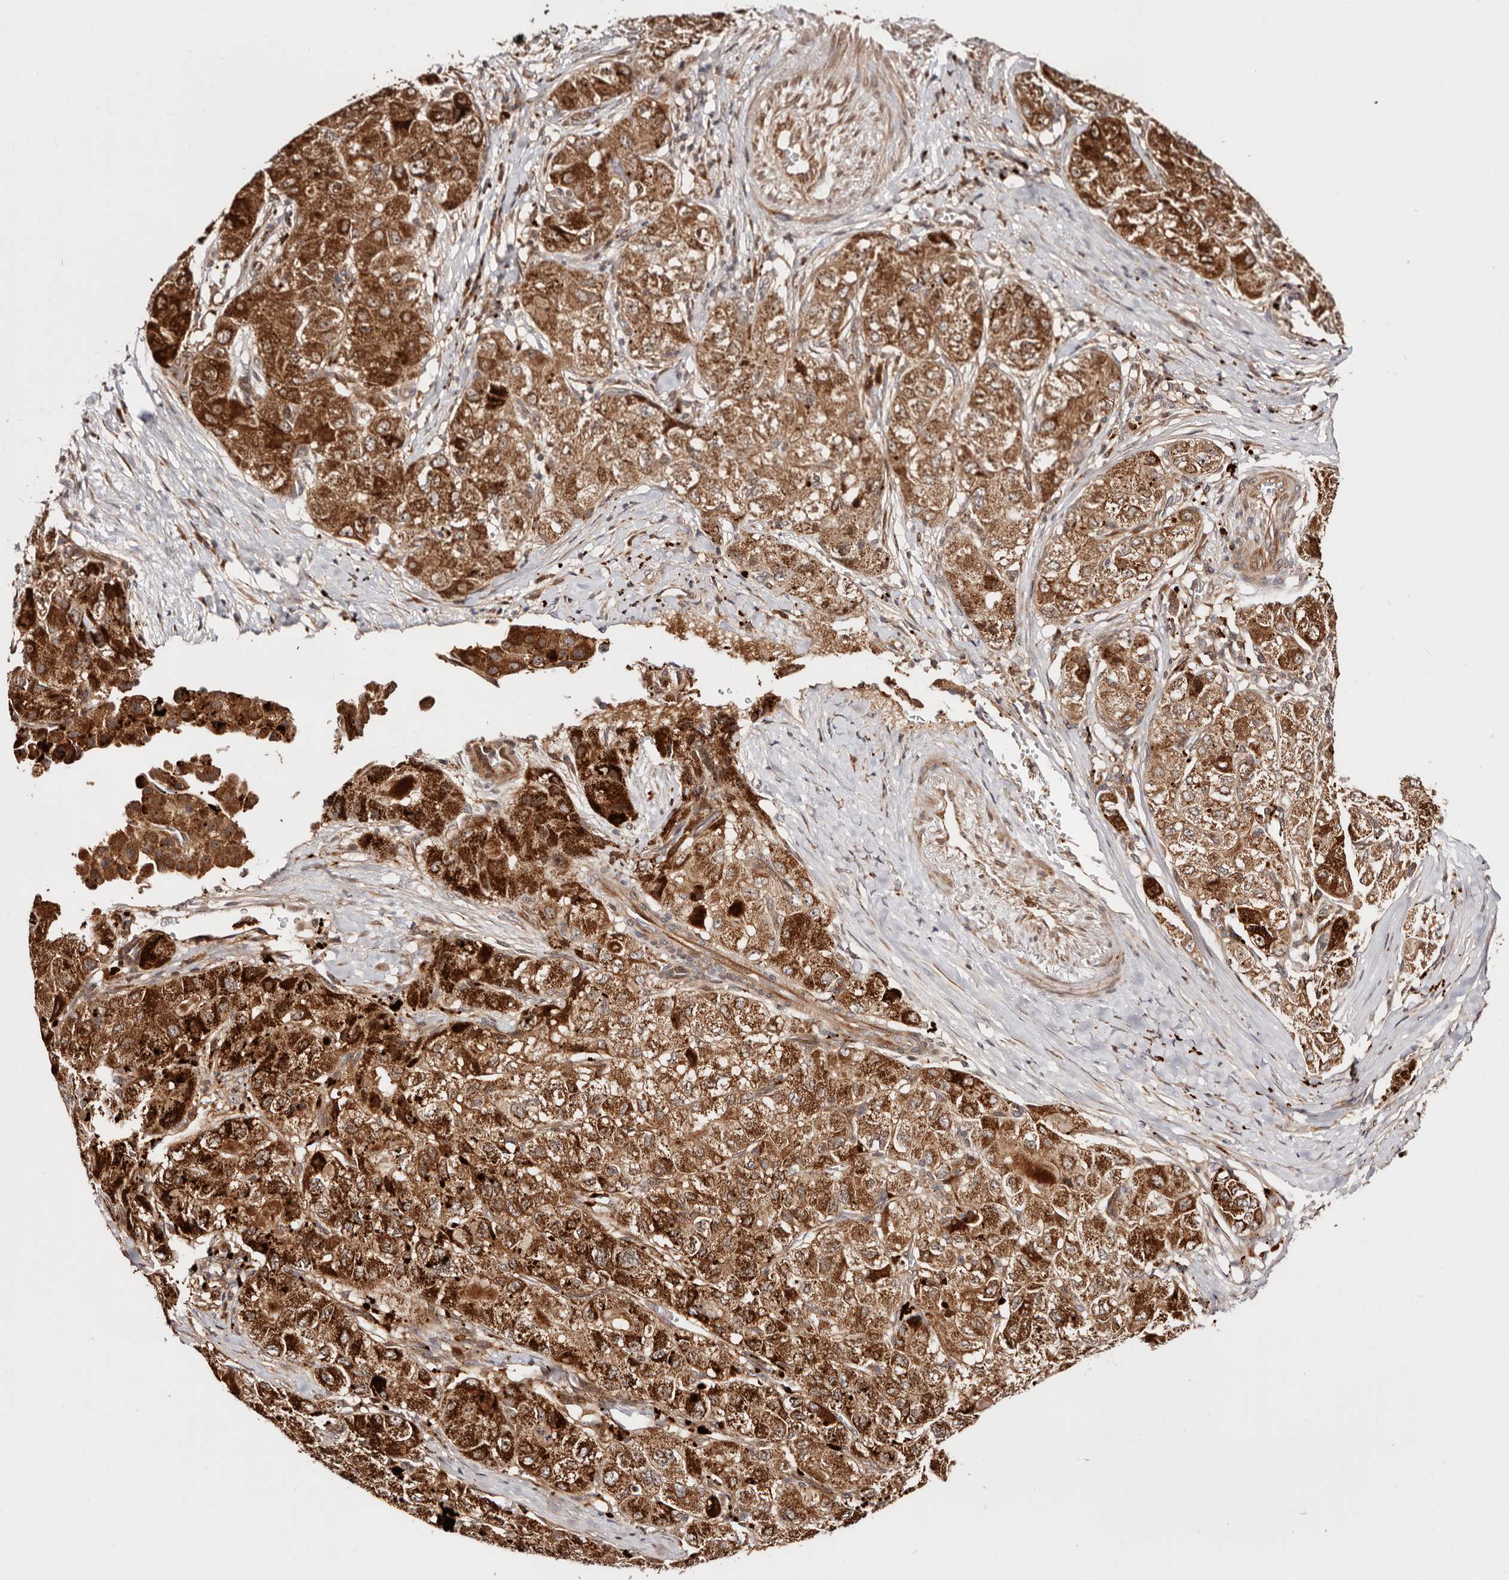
{"staining": {"intensity": "strong", "quantity": ">75%", "location": "cytoplasmic/membranous"}, "tissue": "liver cancer", "cell_type": "Tumor cells", "image_type": "cancer", "snomed": [{"axis": "morphology", "description": "Carcinoma, Hepatocellular, NOS"}, {"axis": "topography", "description": "Liver"}], "caption": "Protein expression analysis of human liver cancer reveals strong cytoplasmic/membranous positivity in approximately >75% of tumor cells. (Stains: DAB (3,3'-diaminobenzidine) in brown, nuclei in blue, Microscopy: brightfield microscopy at high magnification).", "gene": "PTPN22", "patient": {"sex": "male", "age": 80}}